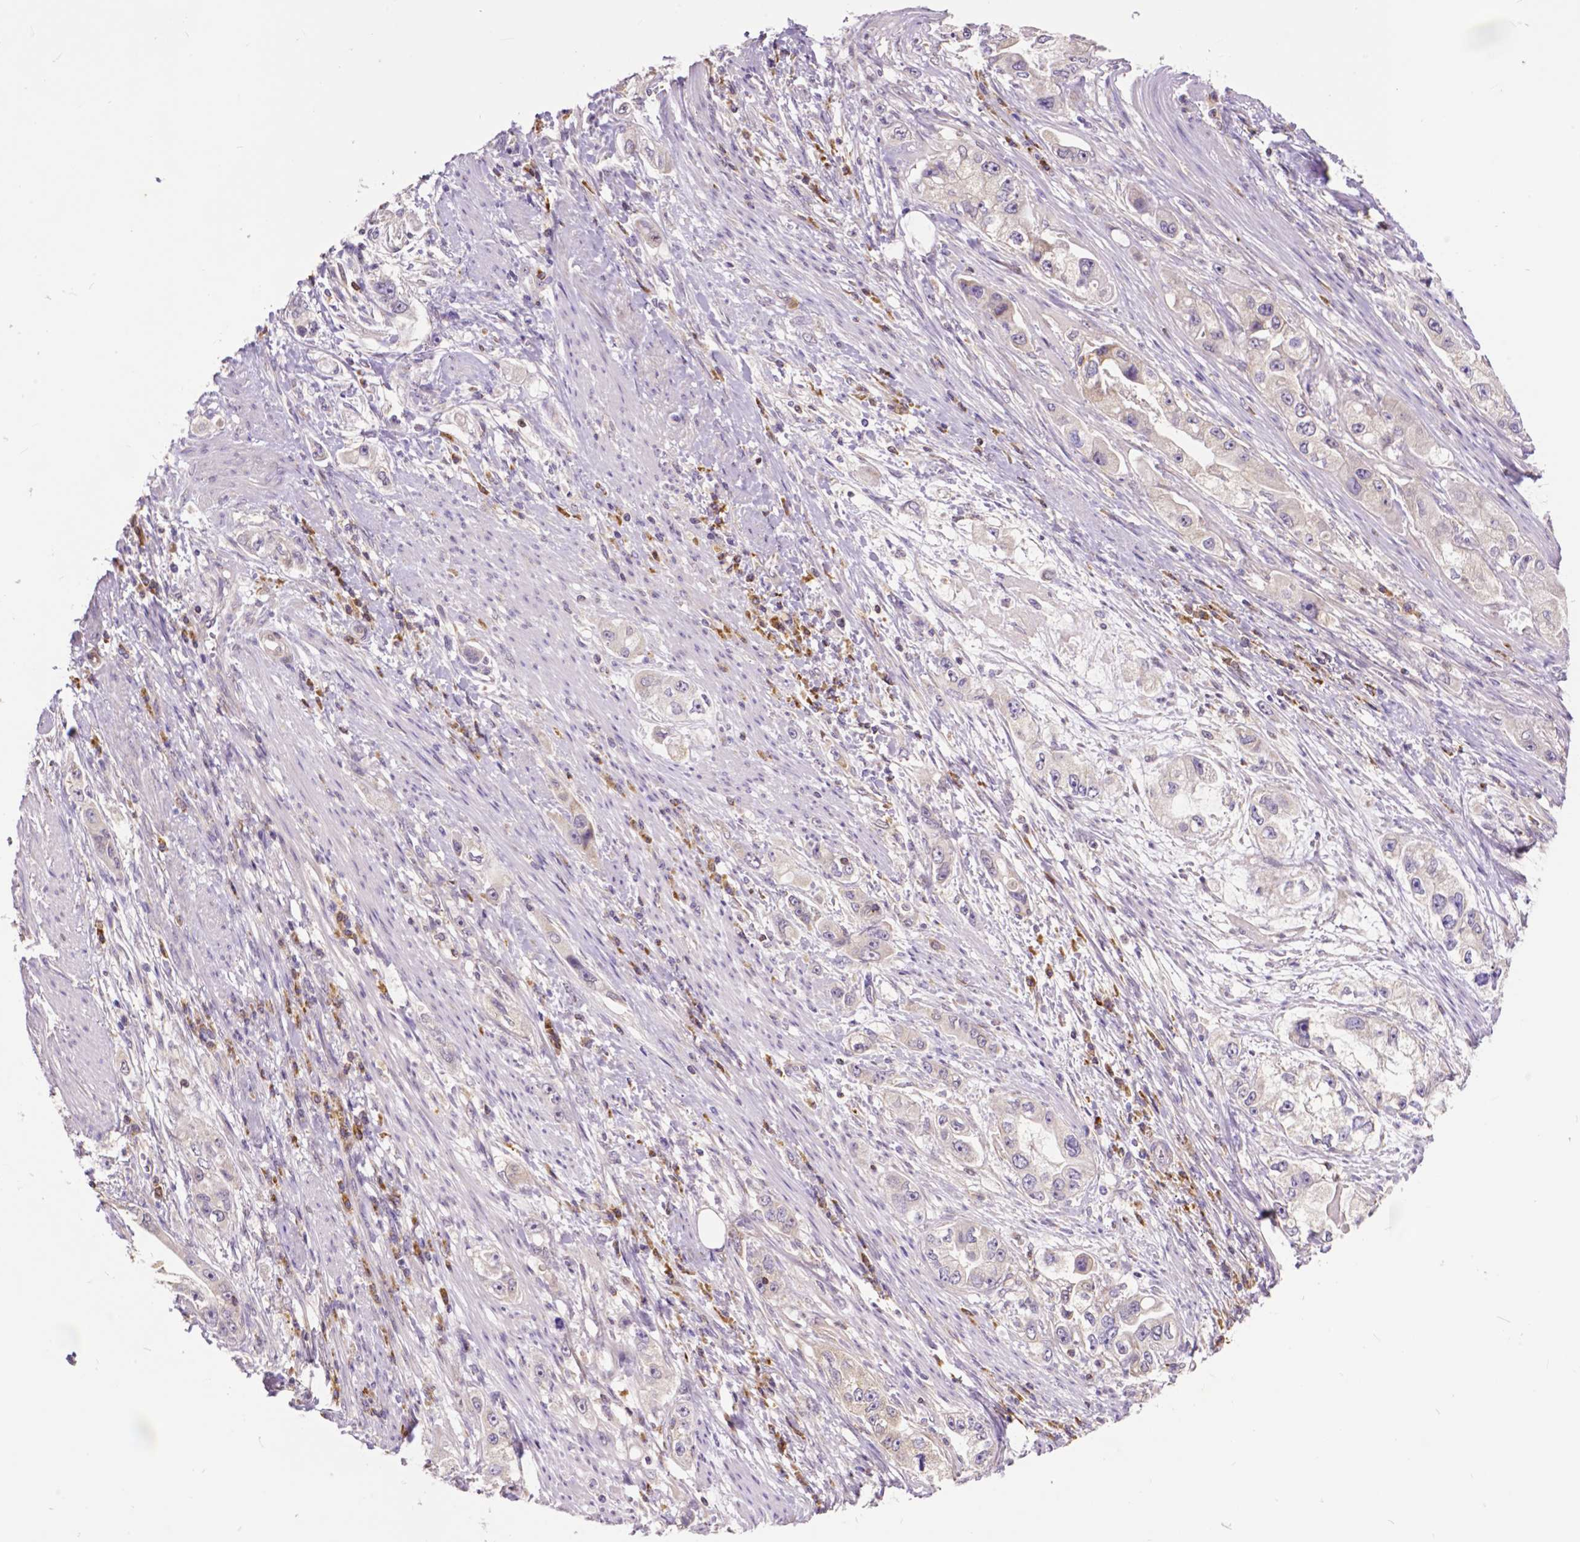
{"staining": {"intensity": "negative", "quantity": "none", "location": "none"}, "tissue": "stomach cancer", "cell_type": "Tumor cells", "image_type": "cancer", "snomed": [{"axis": "morphology", "description": "Adenocarcinoma, NOS"}, {"axis": "topography", "description": "Stomach, lower"}], "caption": "IHC photomicrograph of stomach cancer (adenocarcinoma) stained for a protein (brown), which exhibits no positivity in tumor cells.", "gene": "MCL1", "patient": {"sex": "female", "age": 93}}